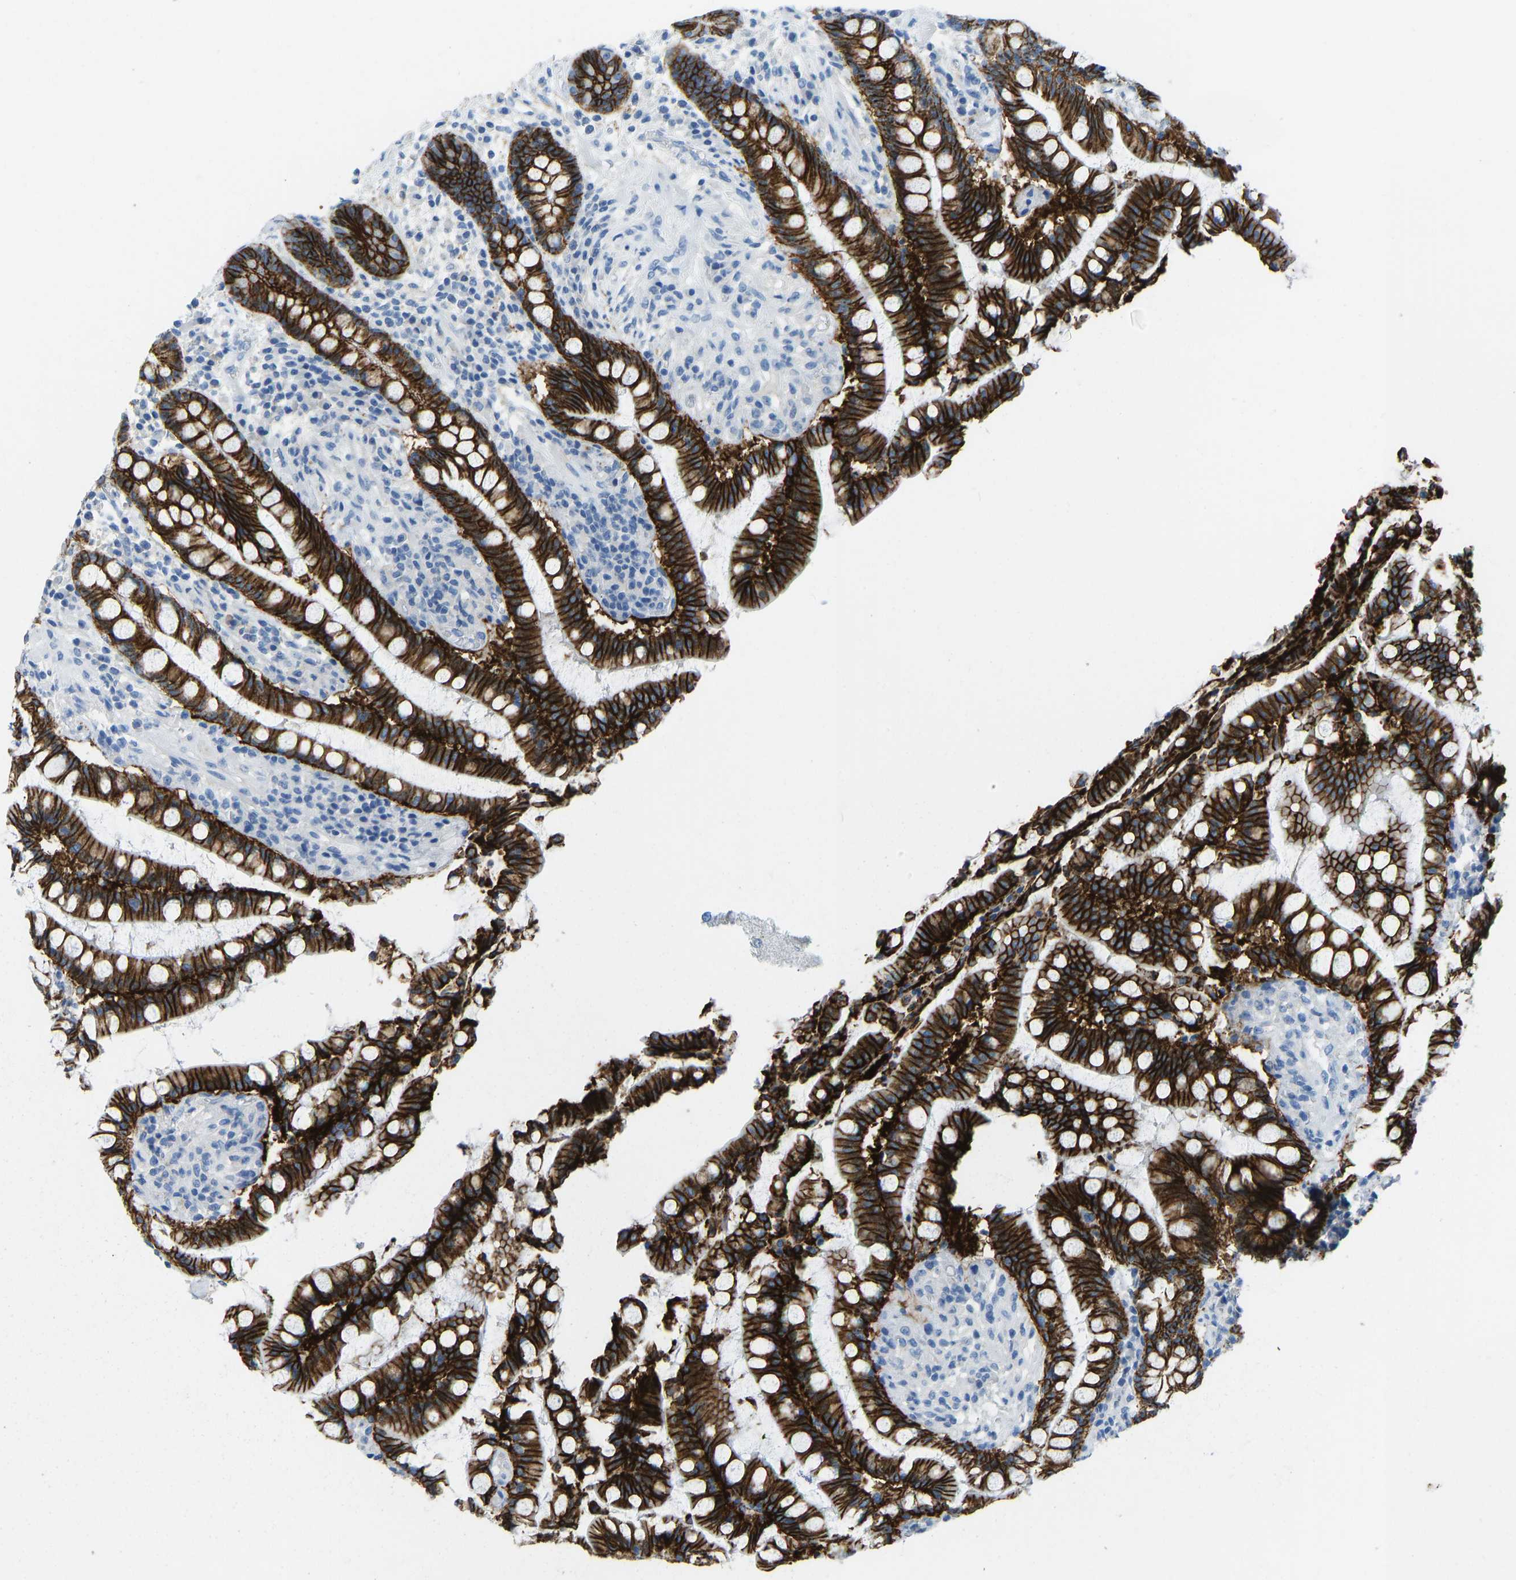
{"staining": {"intensity": "negative", "quantity": "none", "location": "none"}, "tissue": "colon", "cell_type": "Endothelial cells", "image_type": "normal", "snomed": [{"axis": "morphology", "description": "Normal tissue, NOS"}, {"axis": "topography", "description": "Colon"}], "caption": "The micrograph demonstrates no staining of endothelial cells in normal colon. (DAB (3,3'-diaminobenzidine) IHC with hematoxylin counter stain).", "gene": "ATP1A1", "patient": {"sex": "male", "age": 73}}